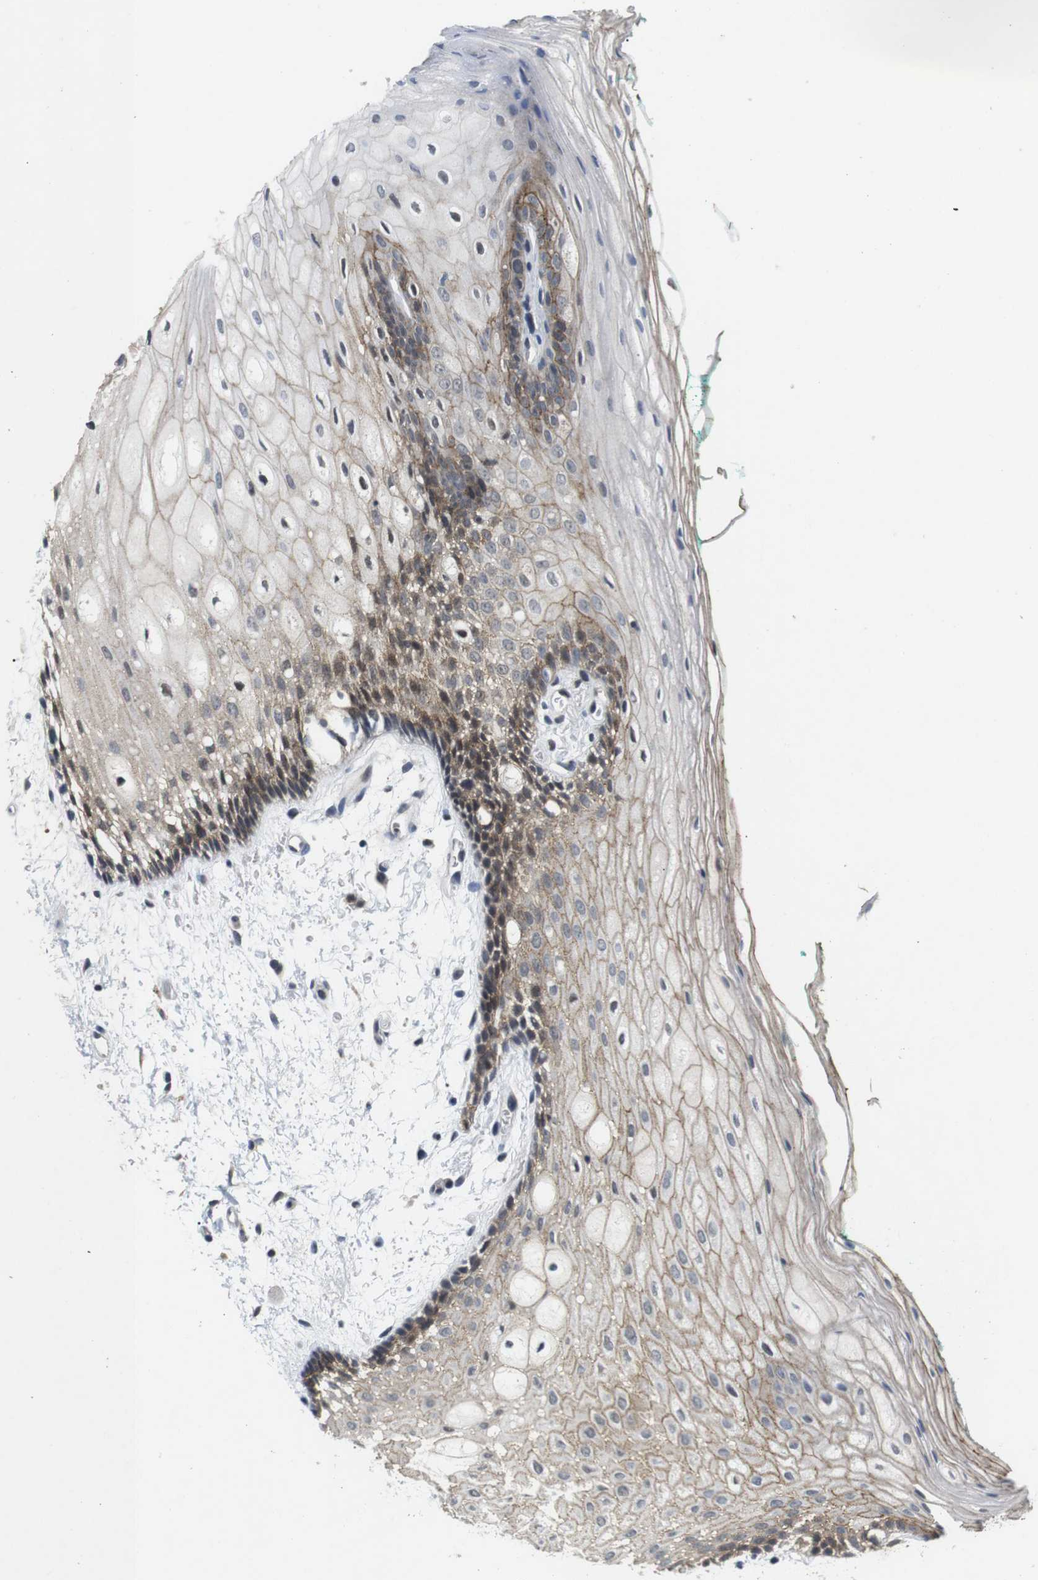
{"staining": {"intensity": "moderate", "quantity": "25%-75%", "location": "cytoplasmic/membranous,nuclear"}, "tissue": "oral mucosa", "cell_type": "Squamous epithelial cells", "image_type": "normal", "snomed": [{"axis": "morphology", "description": "Normal tissue, NOS"}, {"axis": "topography", "description": "Skeletal muscle"}, {"axis": "topography", "description": "Oral tissue"}, {"axis": "topography", "description": "Peripheral nerve tissue"}], "caption": "Immunohistochemistry (IHC) photomicrograph of benign oral mucosa stained for a protein (brown), which reveals medium levels of moderate cytoplasmic/membranous,nuclear expression in about 25%-75% of squamous epithelial cells.", "gene": "NECTIN1", "patient": {"sex": "female", "age": 84}}